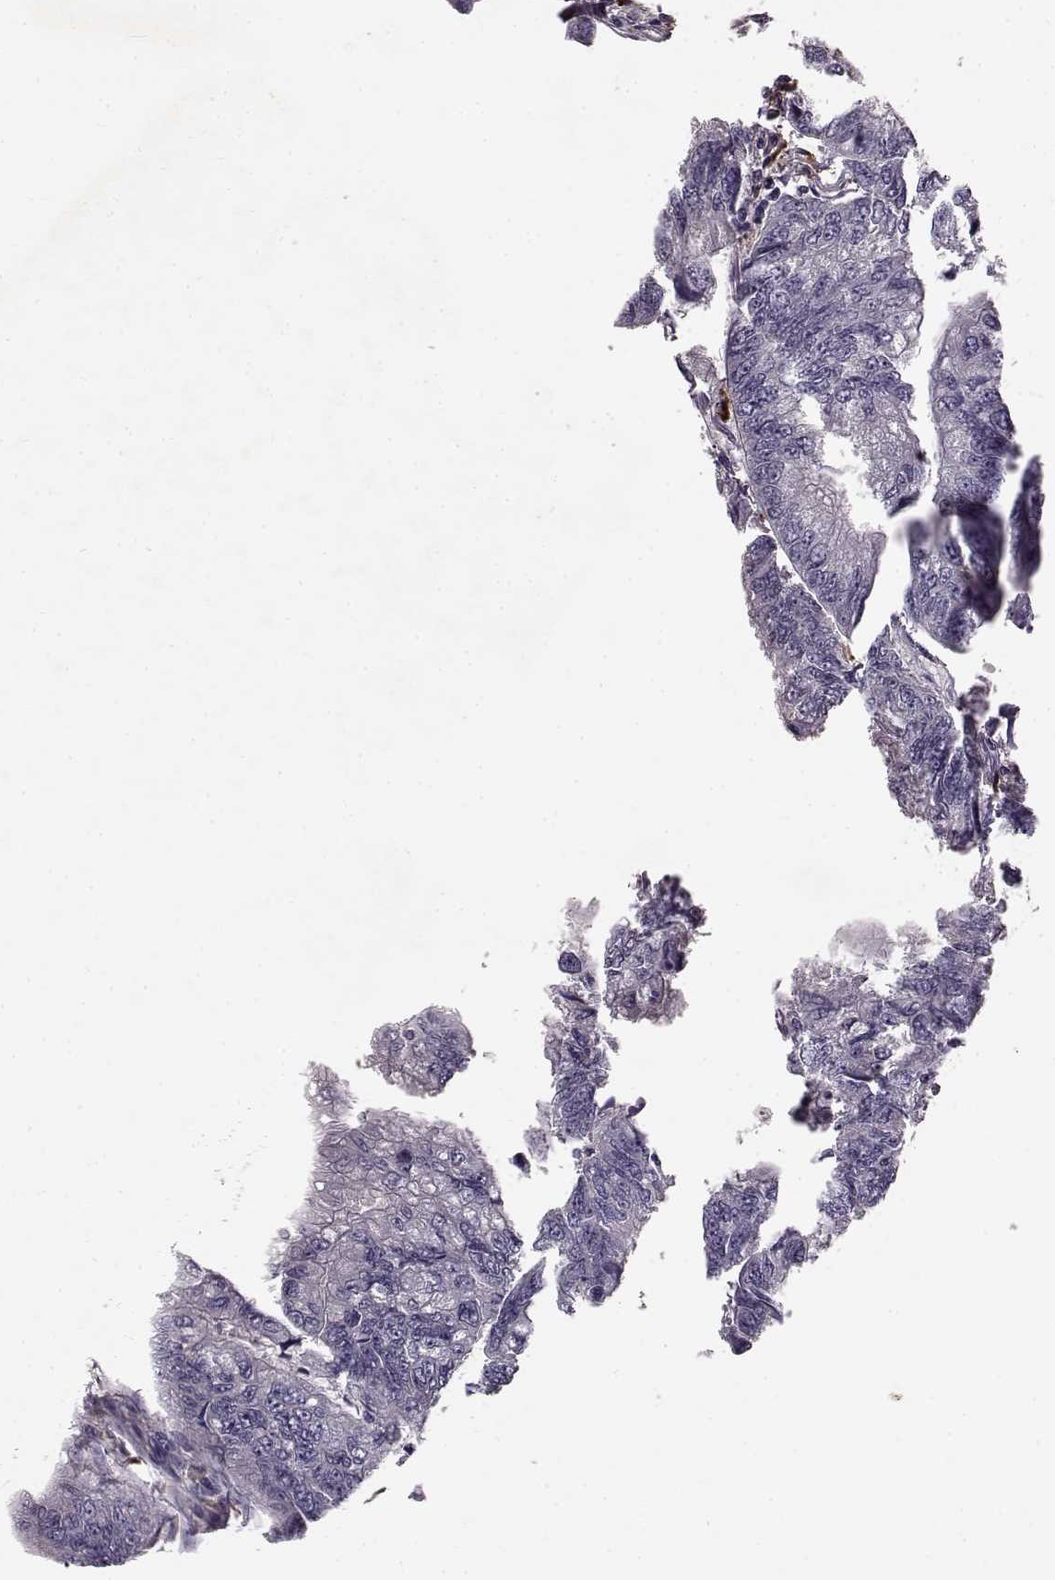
{"staining": {"intensity": "negative", "quantity": "none", "location": "none"}, "tissue": "colorectal cancer", "cell_type": "Tumor cells", "image_type": "cancer", "snomed": [{"axis": "morphology", "description": "Adenocarcinoma, NOS"}, {"axis": "topography", "description": "Colon"}], "caption": "Image shows no protein positivity in tumor cells of adenocarcinoma (colorectal) tissue. (Immunohistochemistry (ihc), brightfield microscopy, high magnification).", "gene": "CCNF", "patient": {"sex": "female", "age": 65}}